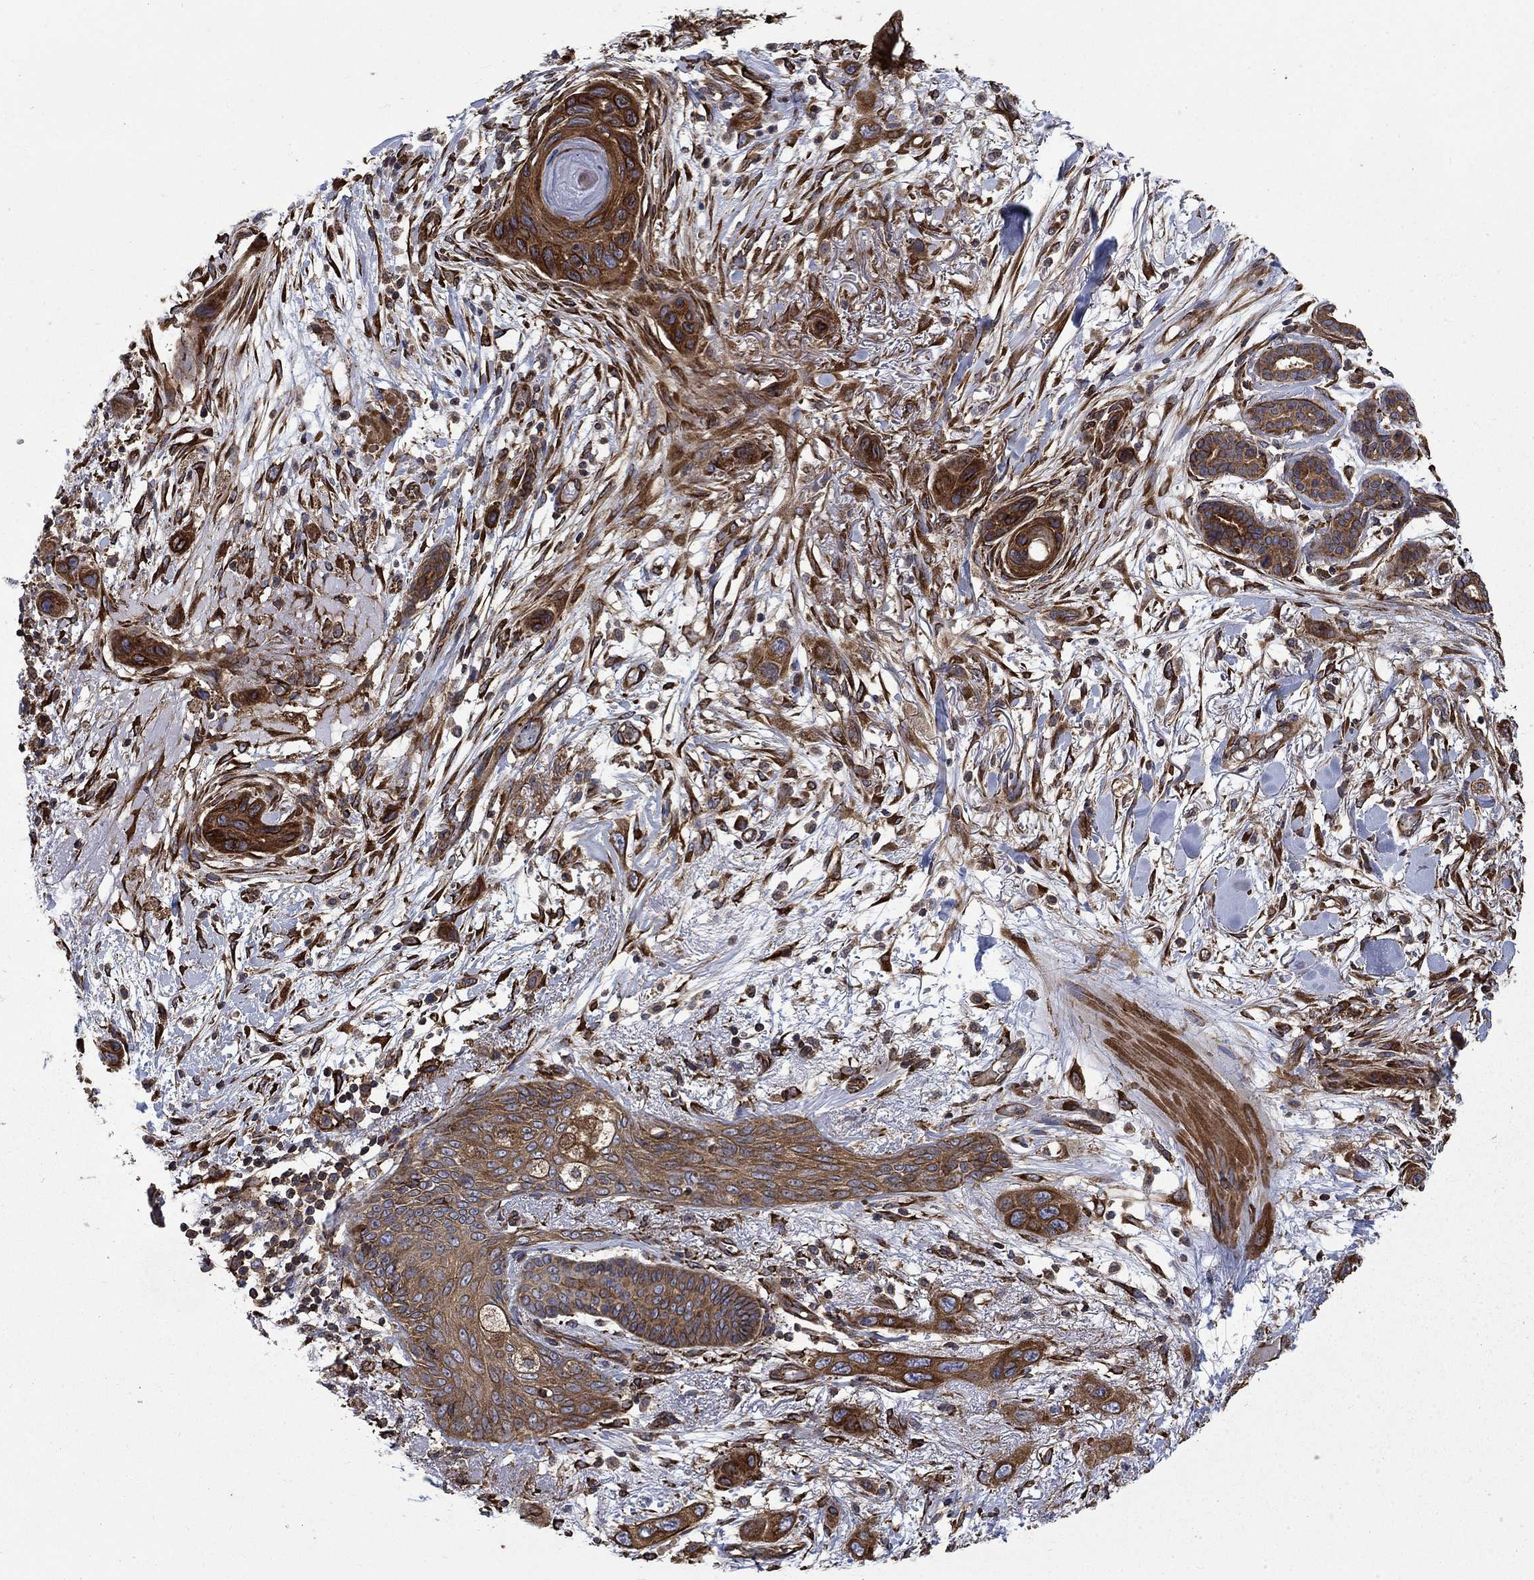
{"staining": {"intensity": "strong", "quantity": ">75%", "location": "cytoplasmic/membranous"}, "tissue": "skin cancer", "cell_type": "Tumor cells", "image_type": "cancer", "snomed": [{"axis": "morphology", "description": "Squamous cell carcinoma, NOS"}, {"axis": "topography", "description": "Skin"}], "caption": "Skin cancer (squamous cell carcinoma) stained for a protein (brown) exhibits strong cytoplasmic/membranous positive positivity in about >75% of tumor cells.", "gene": "CUTC", "patient": {"sex": "male", "age": 79}}